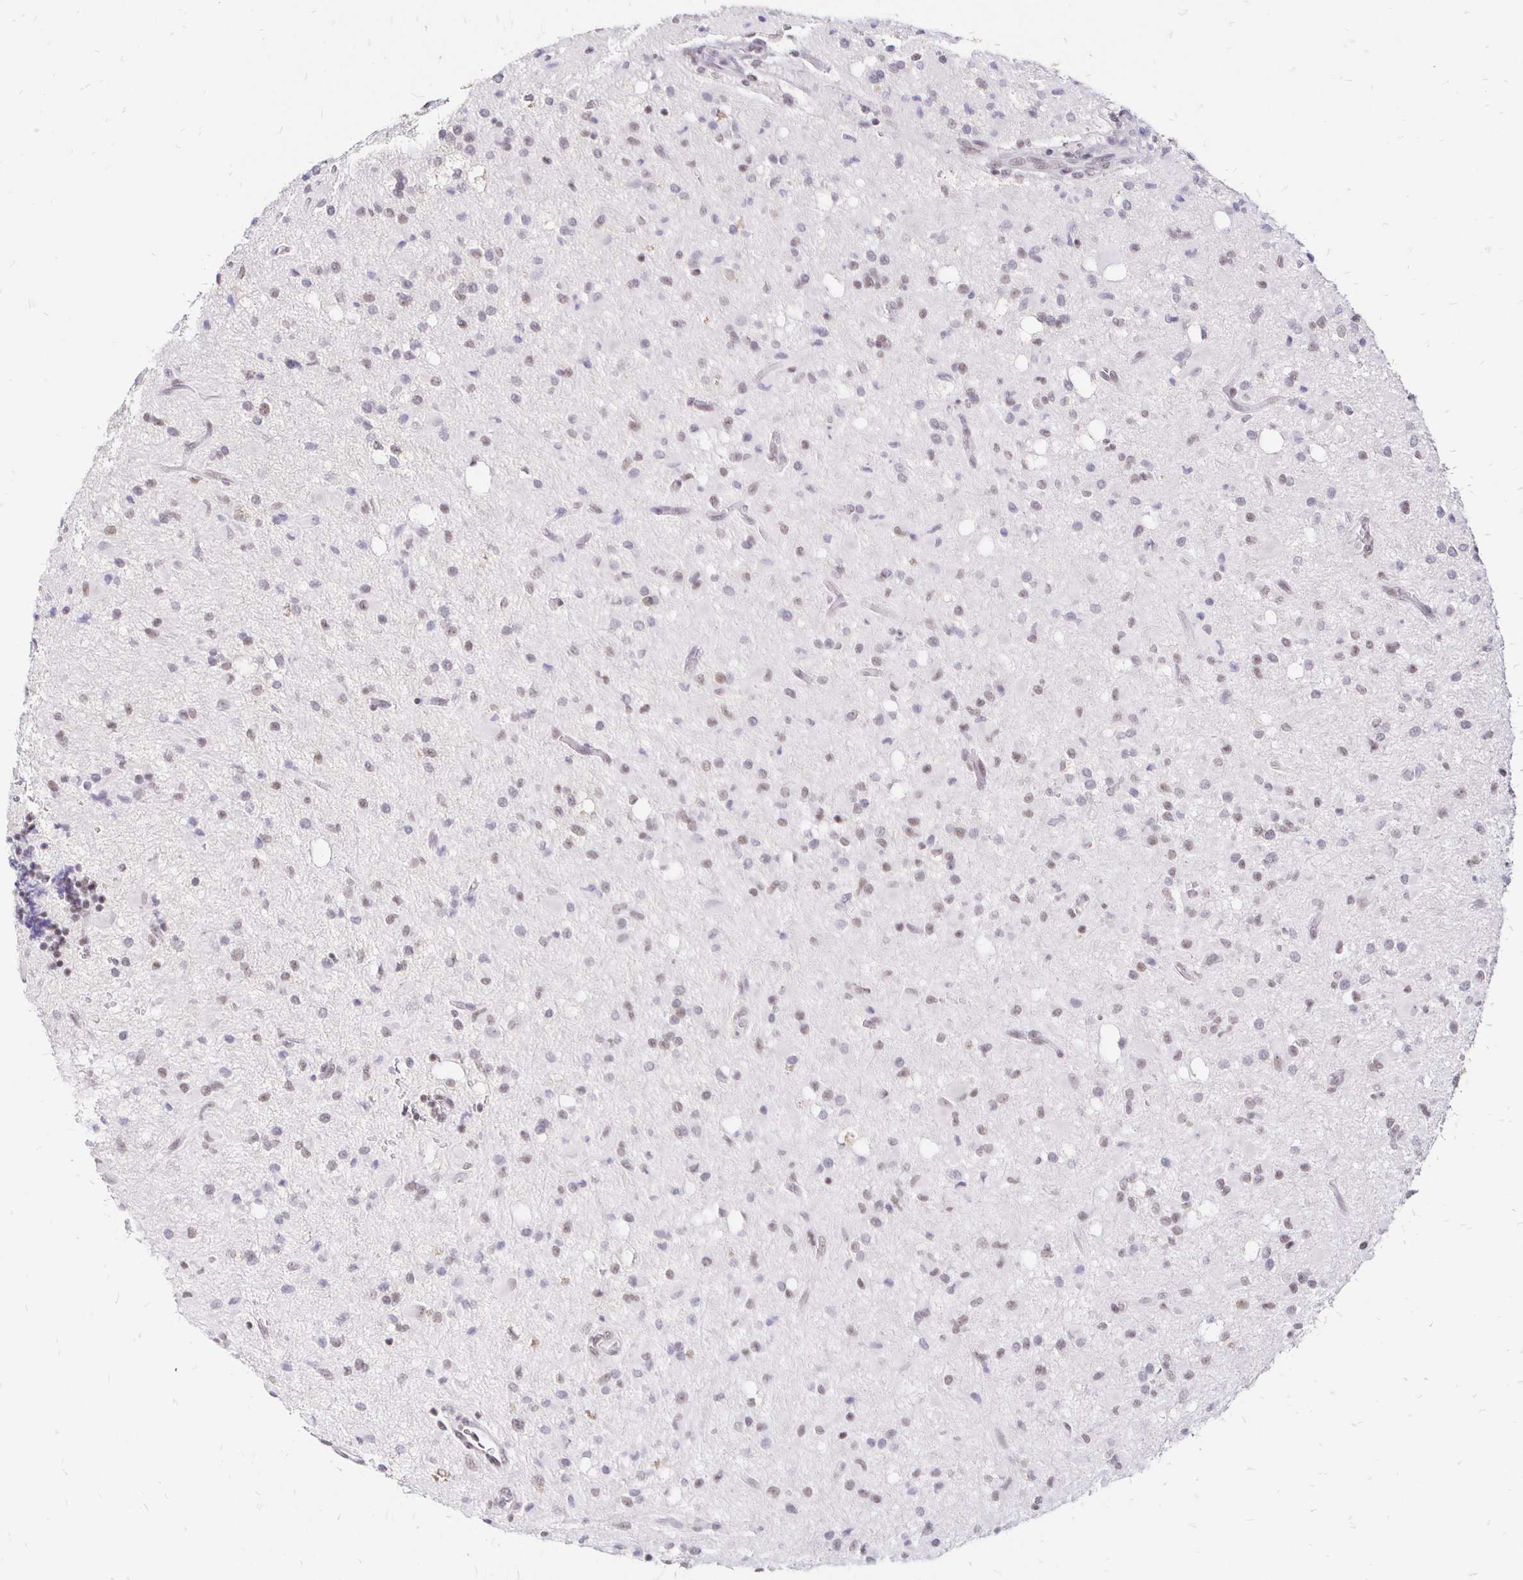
{"staining": {"intensity": "weak", "quantity": "<25%", "location": "nuclear"}, "tissue": "glioma", "cell_type": "Tumor cells", "image_type": "cancer", "snomed": [{"axis": "morphology", "description": "Glioma, malignant, Low grade"}, {"axis": "topography", "description": "Brain"}], "caption": "Immunohistochemical staining of glioma exhibits no significant positivity in tumor cells.", "gene": "SIN3A", "patient": {"sex": "female", "age": 33}}